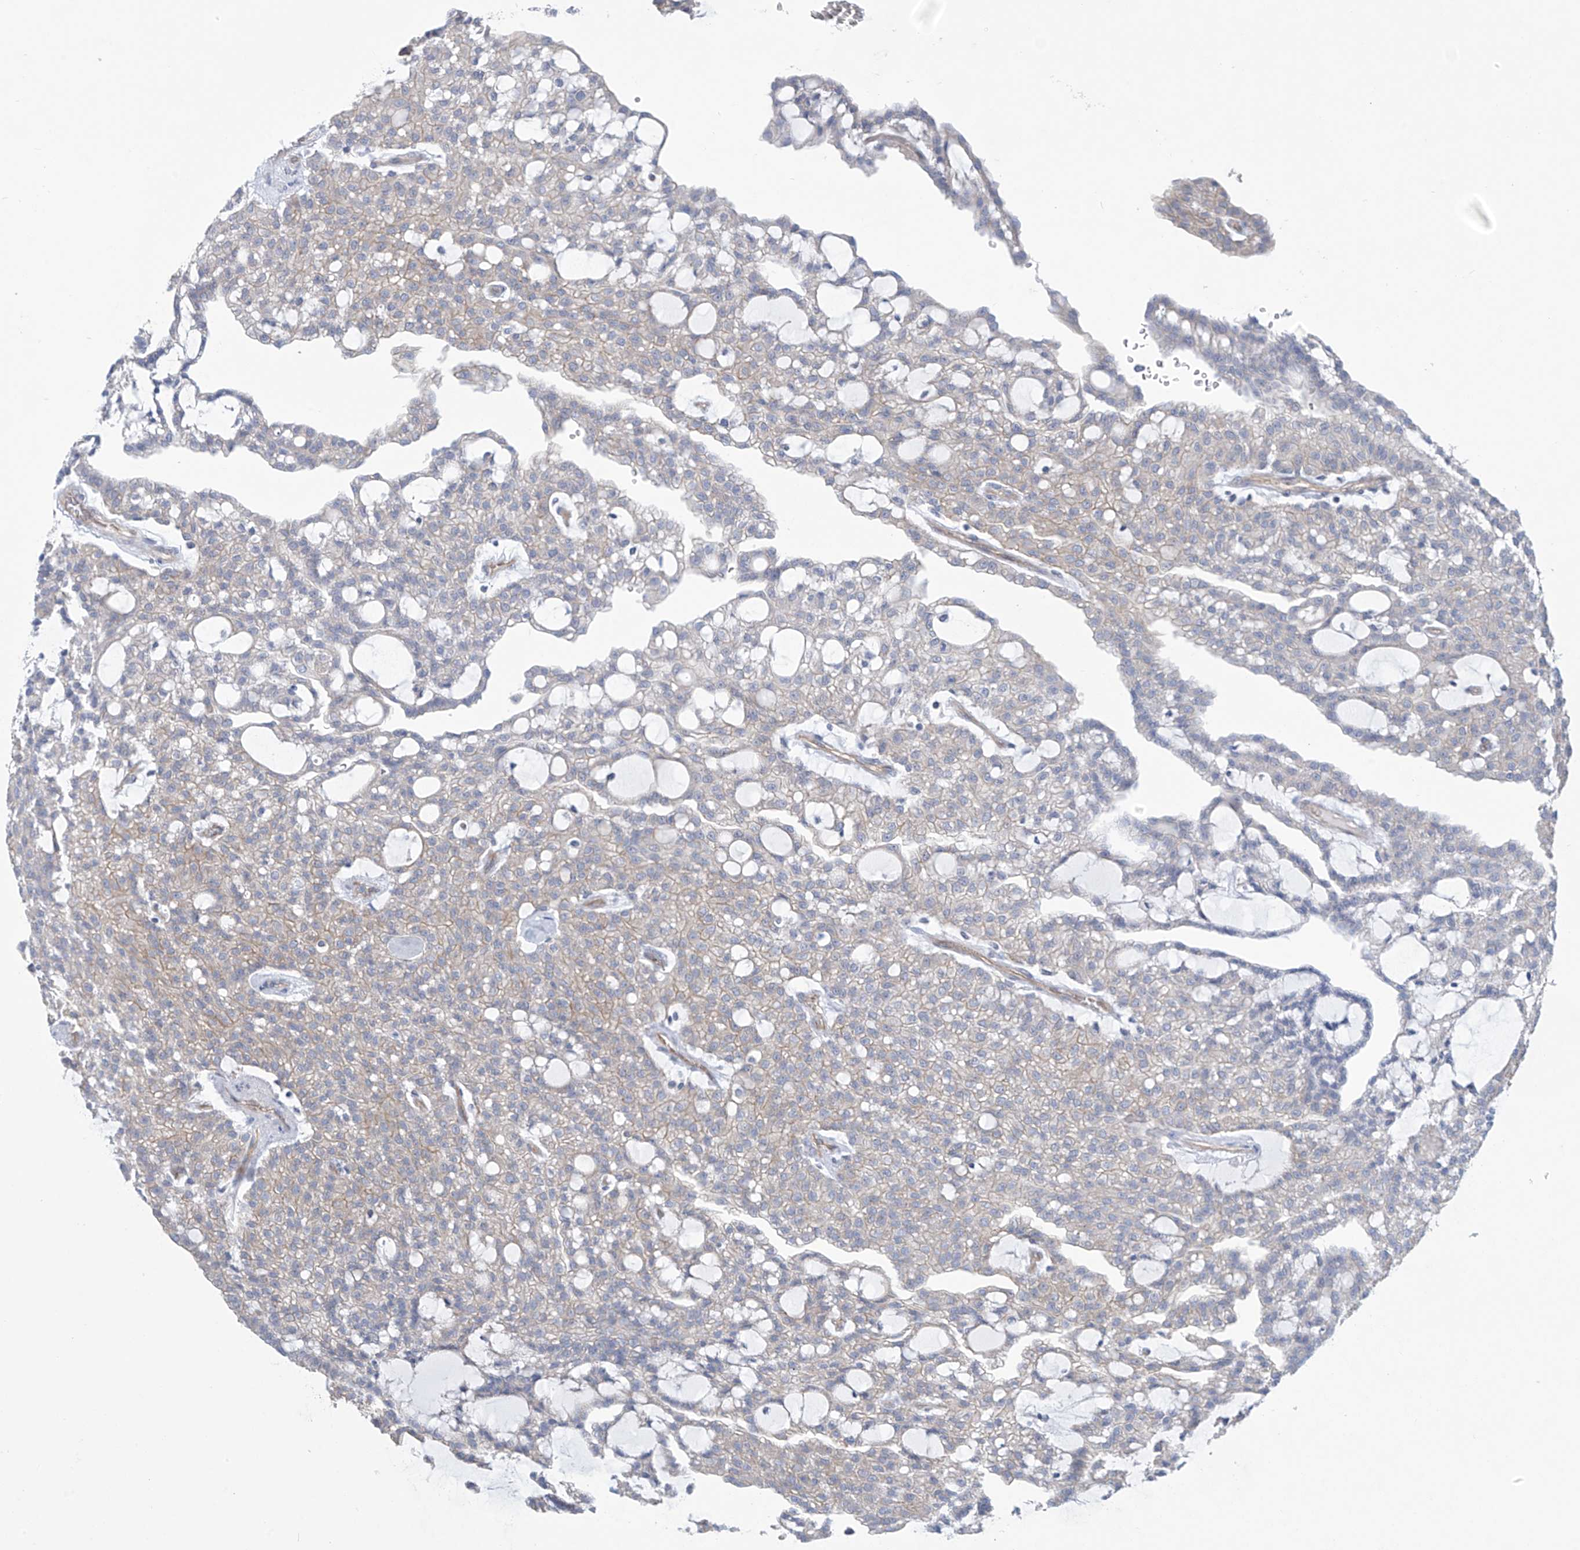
{"staining": {"intensity": "negative", "quantity": "none", "location": "none"}, "tissue": "renal cancer", "cell_type": "Tumor cells", "image_type": "cancer", "snomed": [{"axis": "morphology", "description": "Adenocarcinoma, NOS"}, {"axis": "topography", "description": "Kidney"}], "caption": "The IHC photomicrograph has no significant staining in tumor cells of renal adenocarcinoma tissue.", "gene": "ABHD13", "patient": {"sex": "male", "age": 63}}